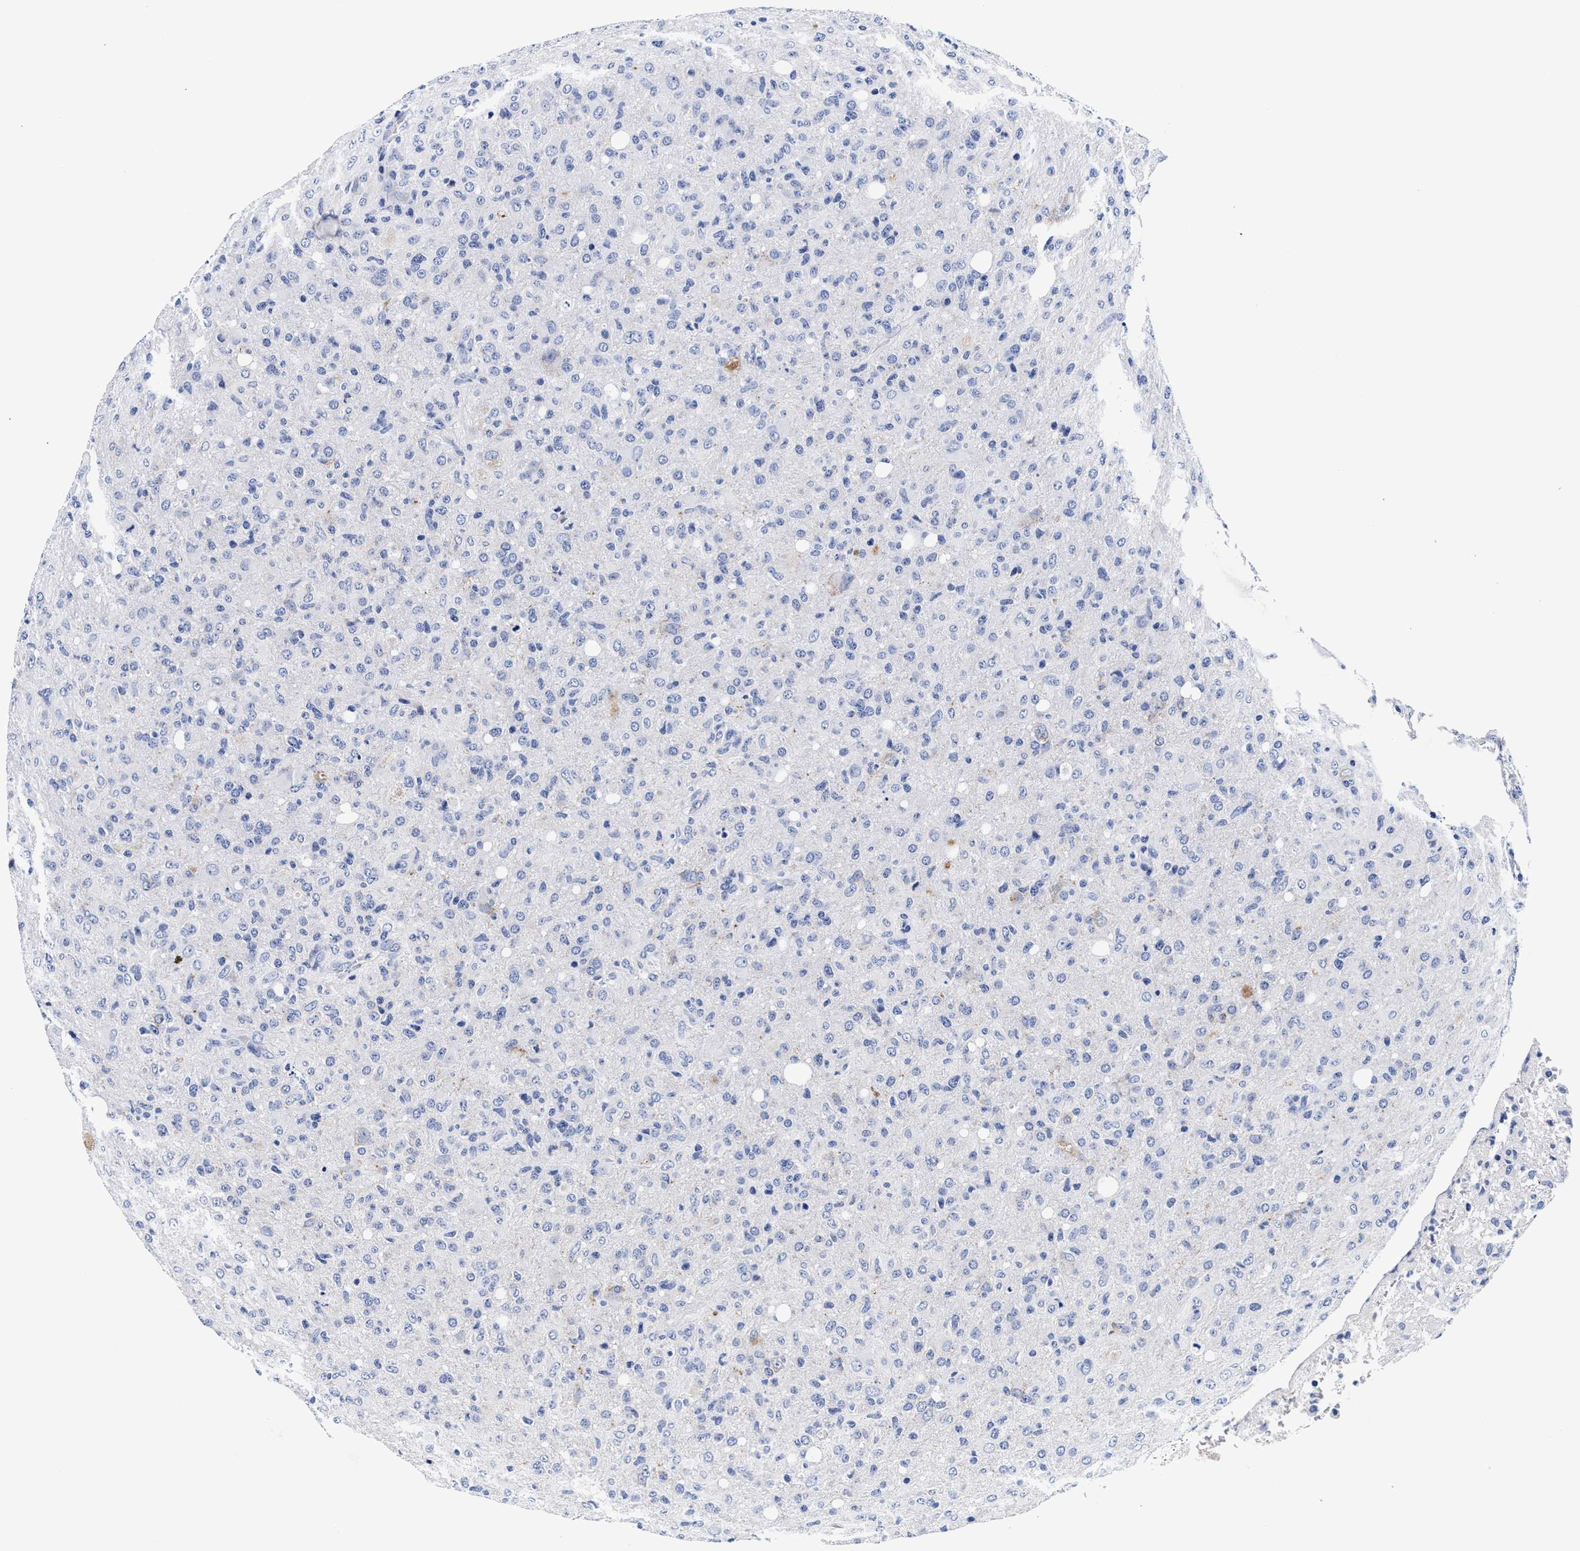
{"staining": {"intensity": "negative", "quantity": "none", "location": "none"}, "tissue": "glioma", "cell_type": "Tumor cells", "image_type": "cancer", "snomed": [{"axis": "morphology", "description": "Glioma, malignant, High grade"}, {"axis": "topography", "description": "Brain"}], "caption": "A high-resolution micrograph shows immunohistochemistry staining of glioma, which reveals no significant staining in tumor cells.", "gene": "RAB3B", "patient": {"sex": "female", "age": 57}}